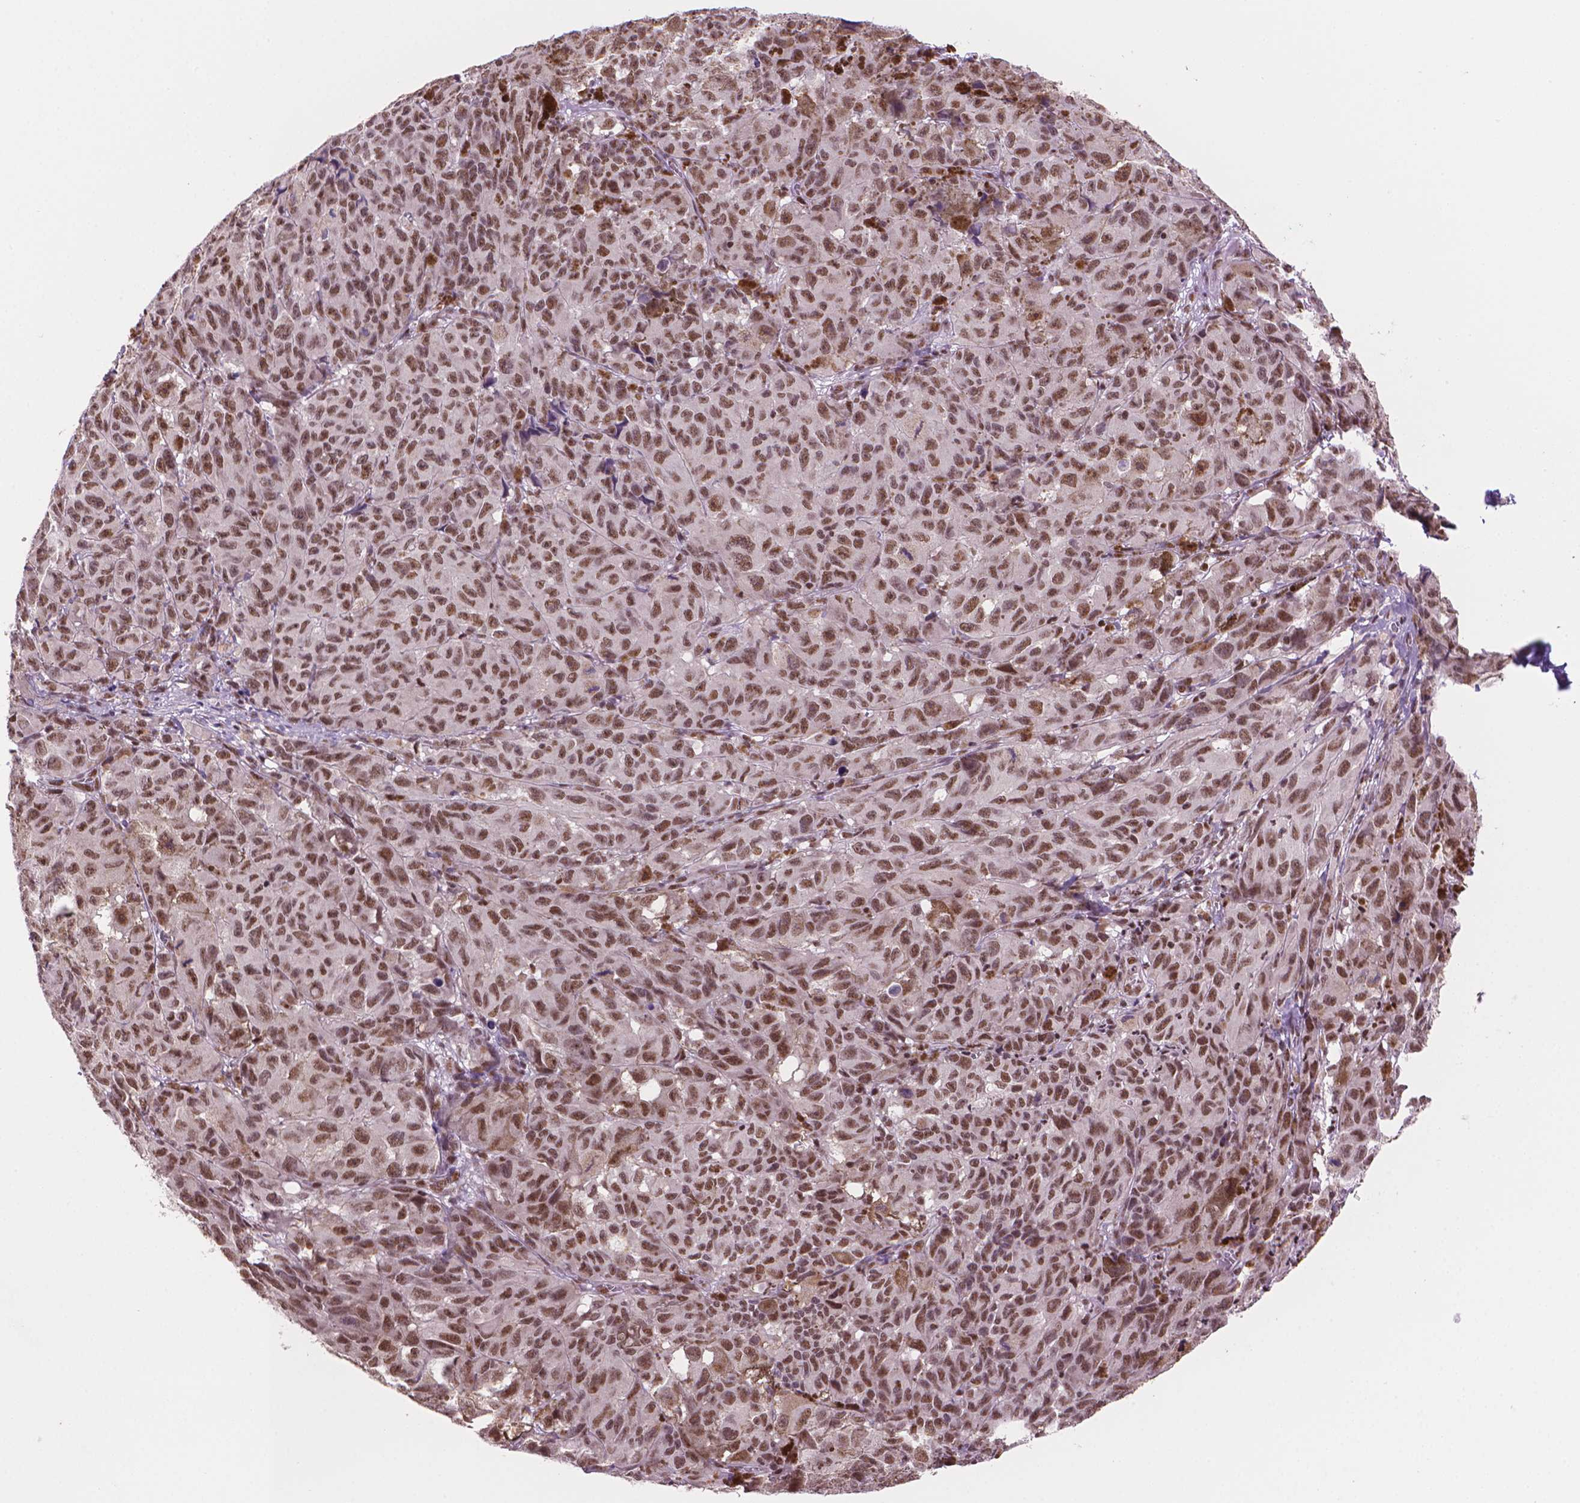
{"staining": {"intensity": "moderate", "quantity": ">75%", "location": "nuclear"}, "tissue": "melanoma", "cell_type": "Tumor cells", "image_type": "cancer", "snomed": [{"axis": "morphology", "description": "Malignant melanoma, NOS"}, {"axis": "topography", "description": "Vulva, labia, clitoris and Bartholin´s gland, NO"}], "caption": "Immunohistochemistry (IHC) image of neoplastic tissue: human melanoma stained using immunohistochemistry exhibits medium levels of moderate protein expression localized specifically in the nuclear of tumor cells, appearing as a nuclear brown color.", "gene": "UBN1", "patient": {"sex": "female", "age": 75}}